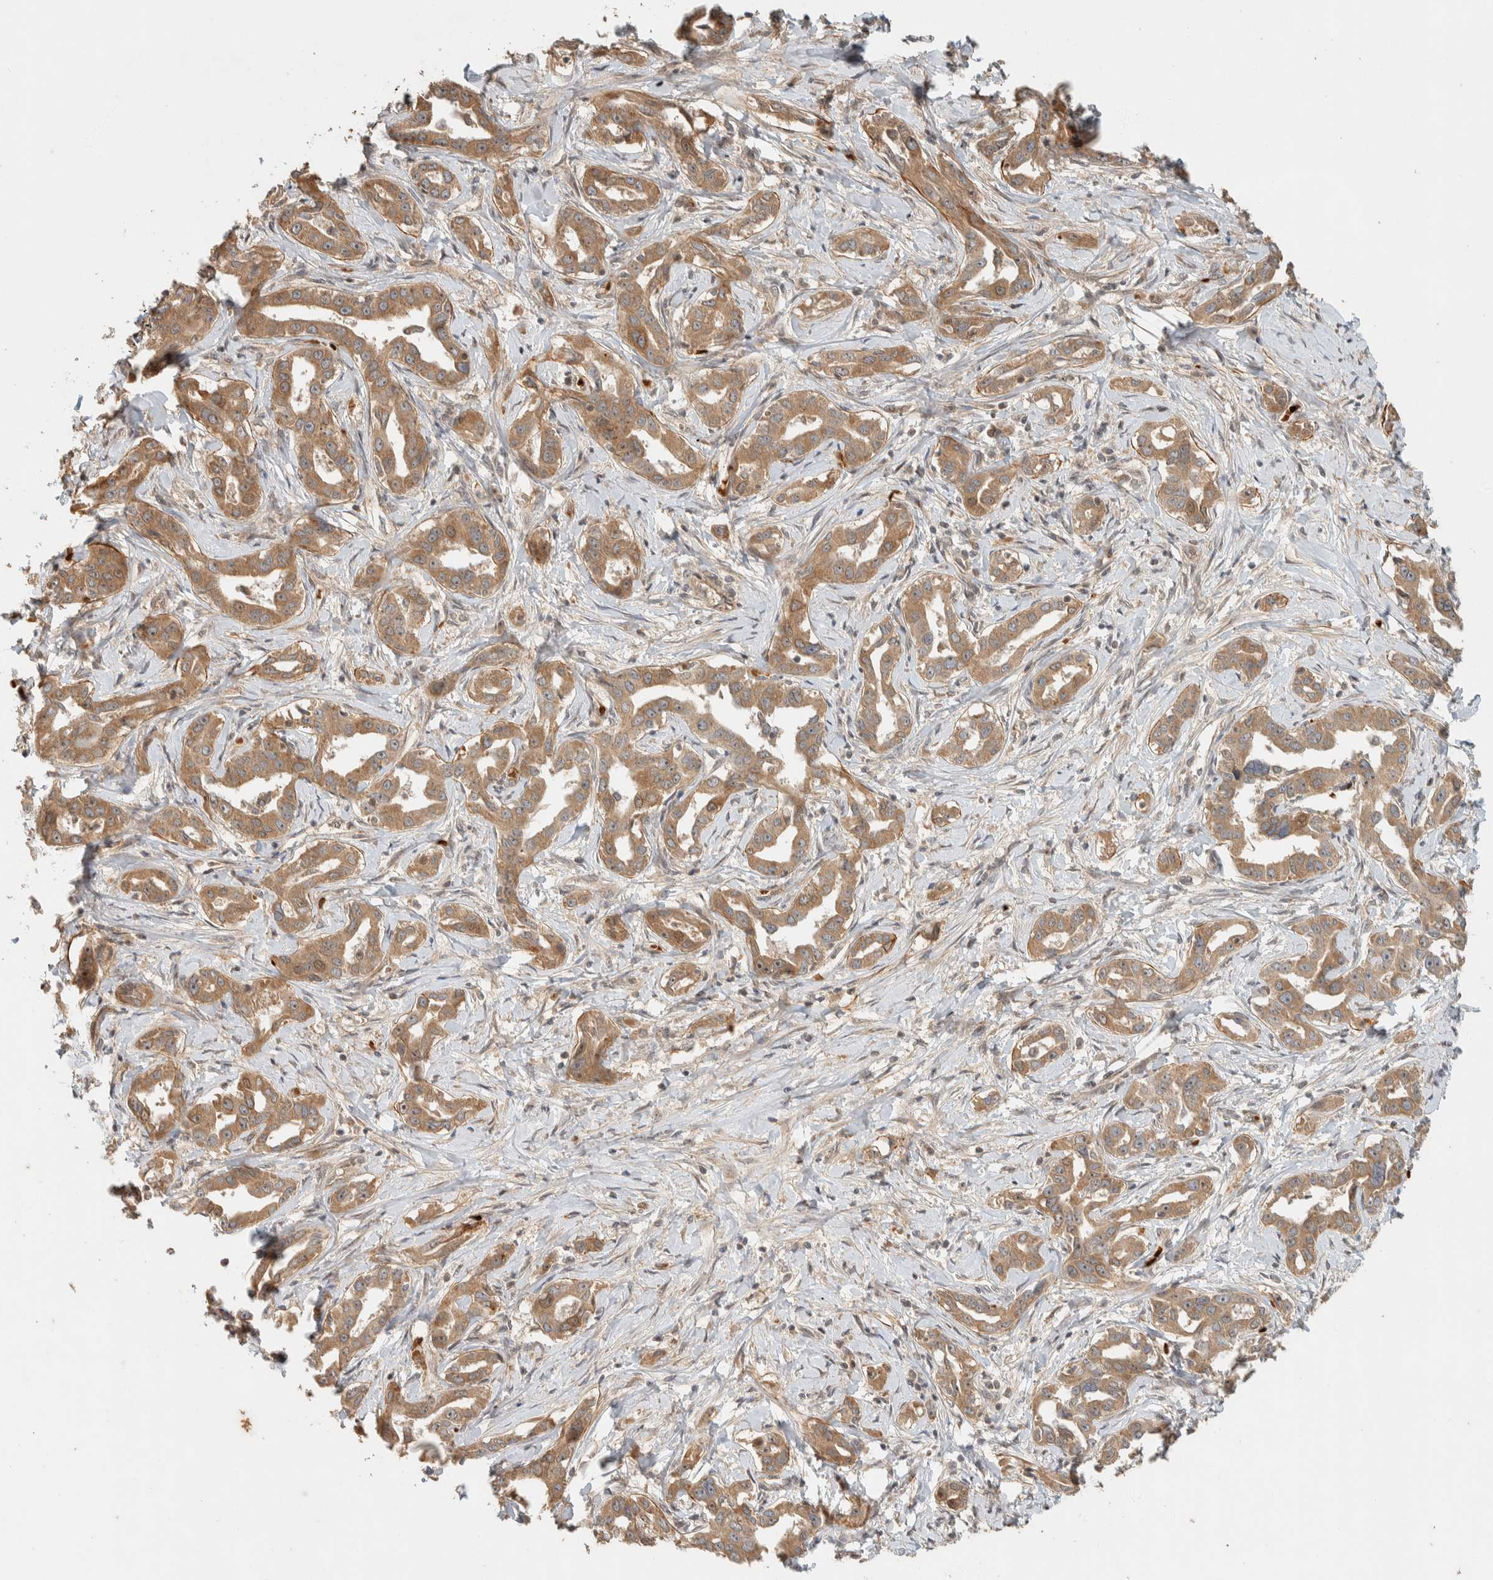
{"staining": {"intensity": "moderate", "quantity": ">75%", "location": "cytoplasmic/membranous"}, "tissue": "liver cancer", "cell_type": "Tumor cells", "image_type": "cancer", "snomed": [{"axis": "morphology", "description": "Cholangiocarcinoma"}, {"axis": "topography", "description": "Liver"}], "caption": "Human liver cancer (cholangiocarcinoma) stained for a protein (brown) reveals moderate cytoplasmic/membranous positive positivity in about >75% of tumor cells.", "gene": "ZBTB2", "patient": {"sex": "male", "age": 59}}